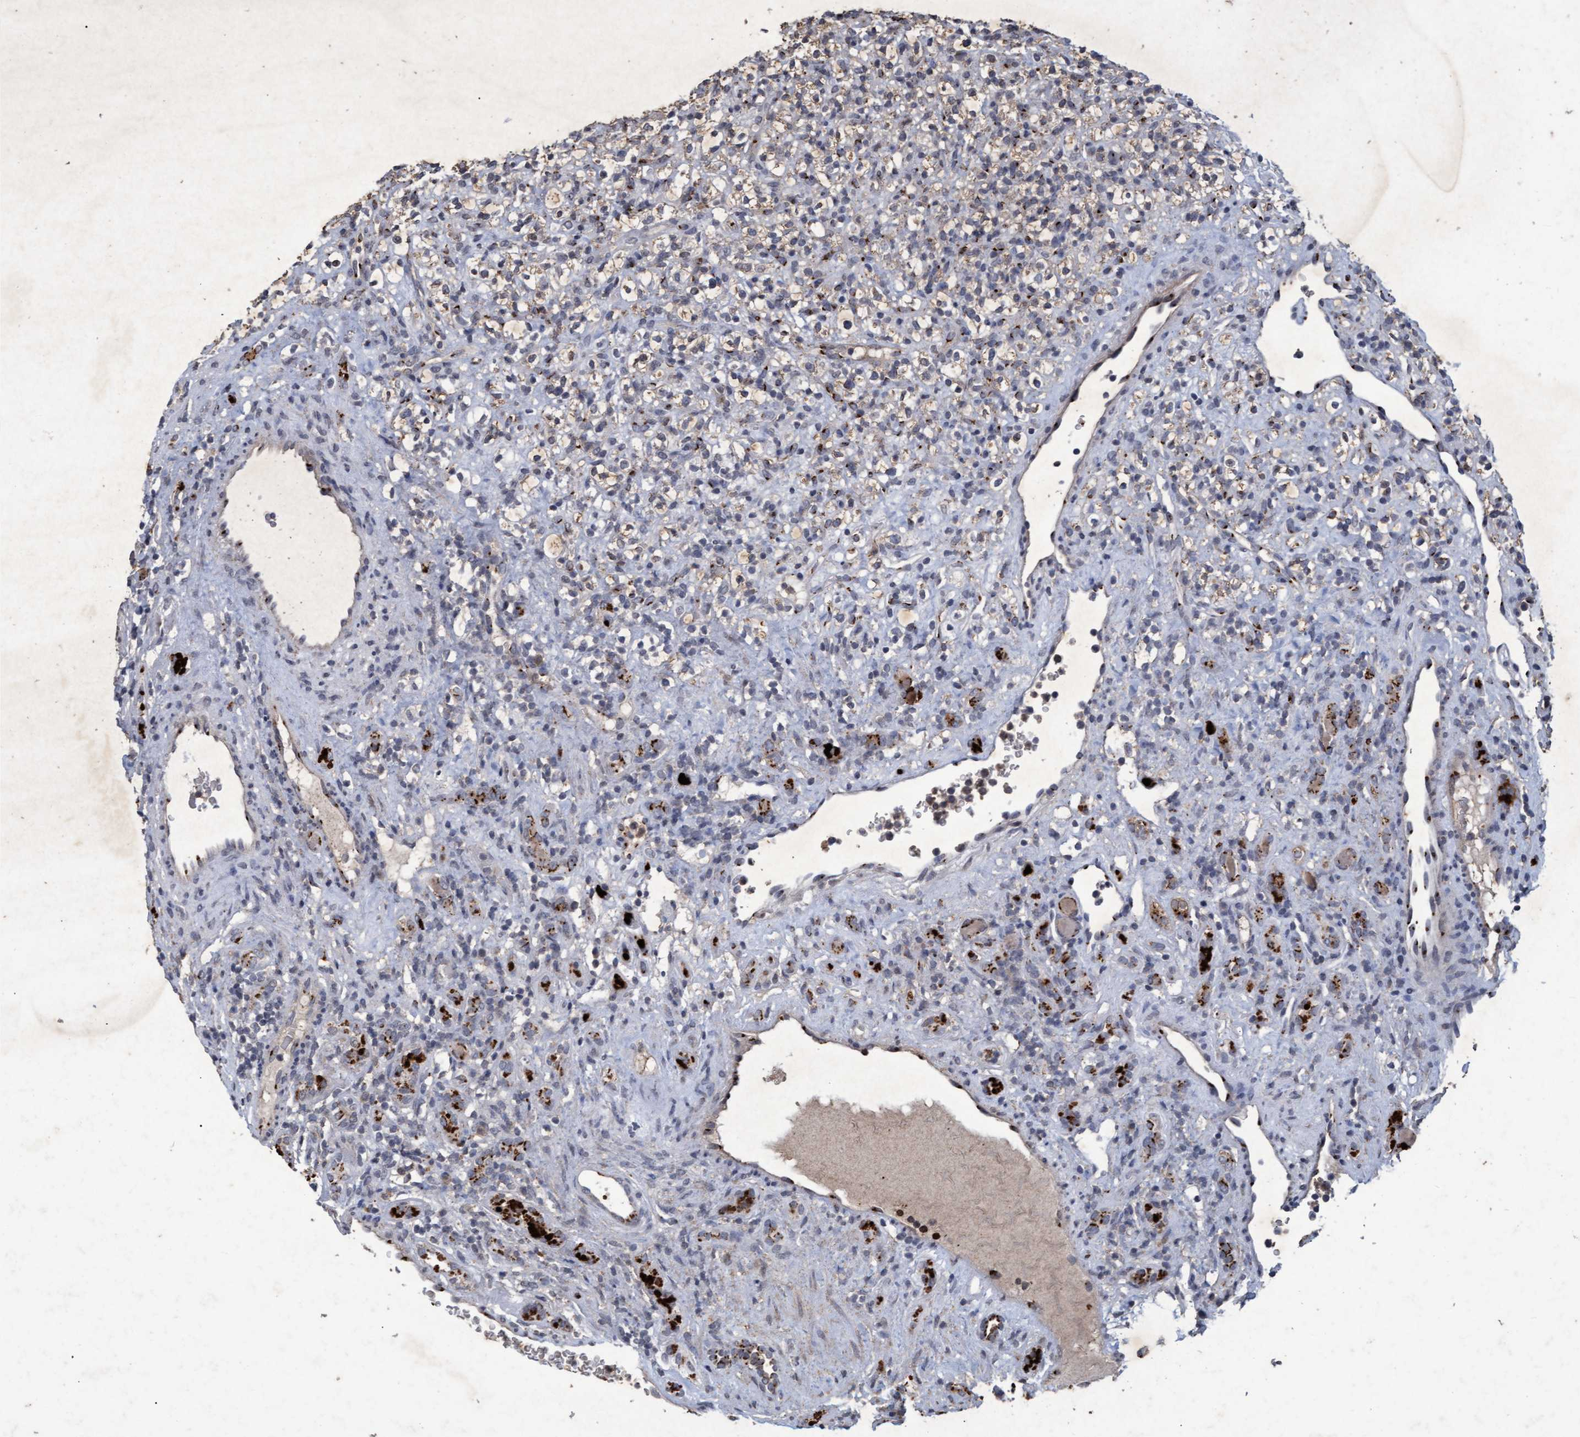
{"staining": {"intensity": "weak", "quantity": "<25%", "location": "cytoplasmic/membranous"}, "tissue": "renal cancer", "cell_type": "Tumor cells", "image_type": "cancer", "snomed": [{"axis": "morphology", "description": "Normal tissue, NOS"}, {"axis": "morphology", "description": "Adenocarcinoma, NOS"}, {"axis": "topography", "description": "Kidney"}], "caption": "The immunohistochemistry (IHC) image has no significant staining in tumor cells of renal cancer (adenocarcinoma) tissue.", "gene": "GALC", "patient": {"sex": "female", "age": 72}}